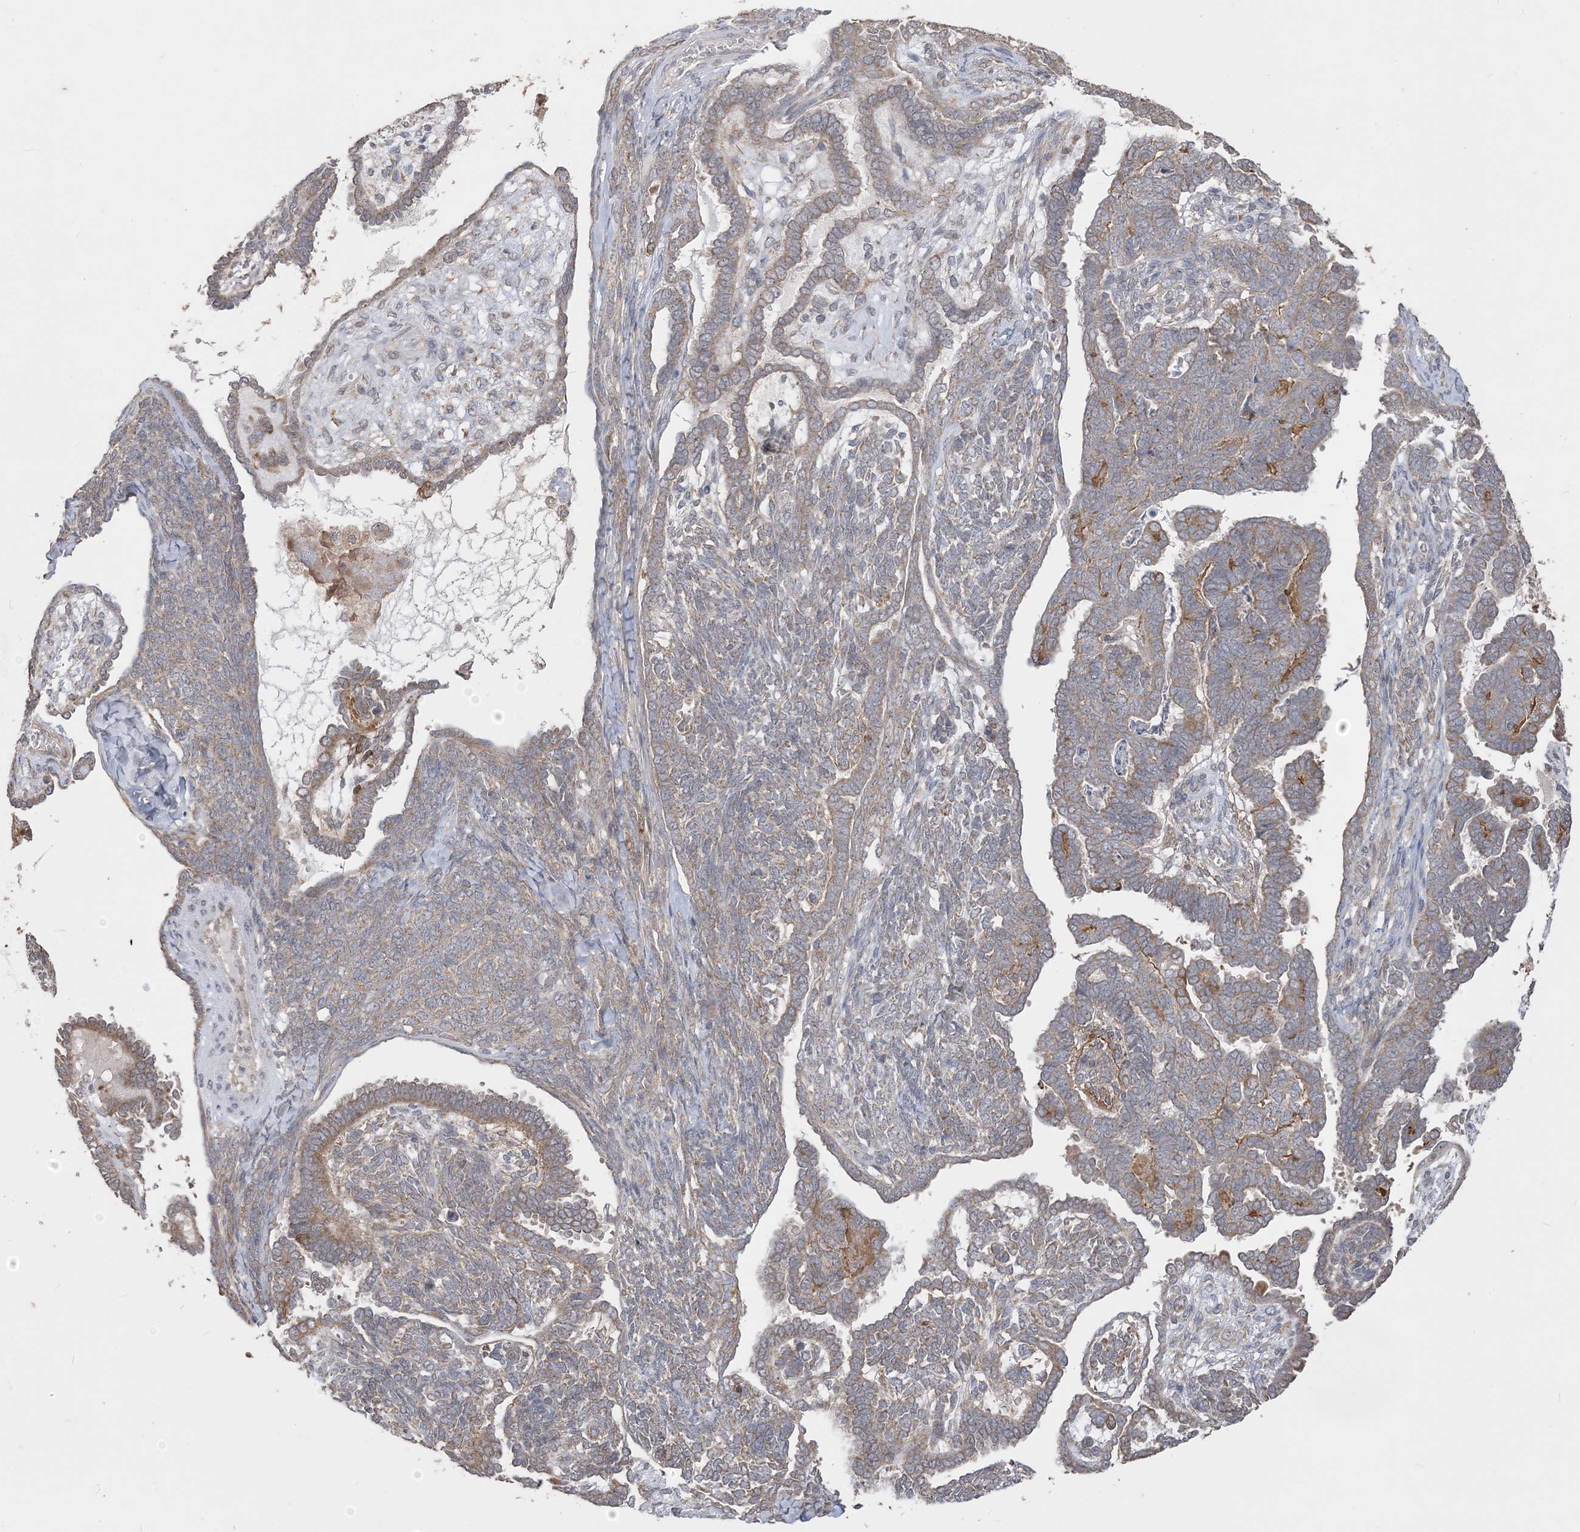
{"staining": {"intensity": "strong", "quantity": "25%-75%", "location": "cytoplasmic/membranous"}, "tissue": "endometrial cancer", "cell_type": "Tumor cells", "image_type": "cancer", "snomed": [{"axis": "morphology", "description": "Neoplasm, malignant, NOS"}, {"axis": "topography", "description": "Endometrium"}], "caption": "Neoplasm (malignant) (endometrial) tissue displays strong cytoplasmic/membranous positivity in approximately 25%-75% of tumor cells, visualized by immunohistochemistry.", "gene": "SIRT3", "patient": {"sex": "female", "age": 74}}